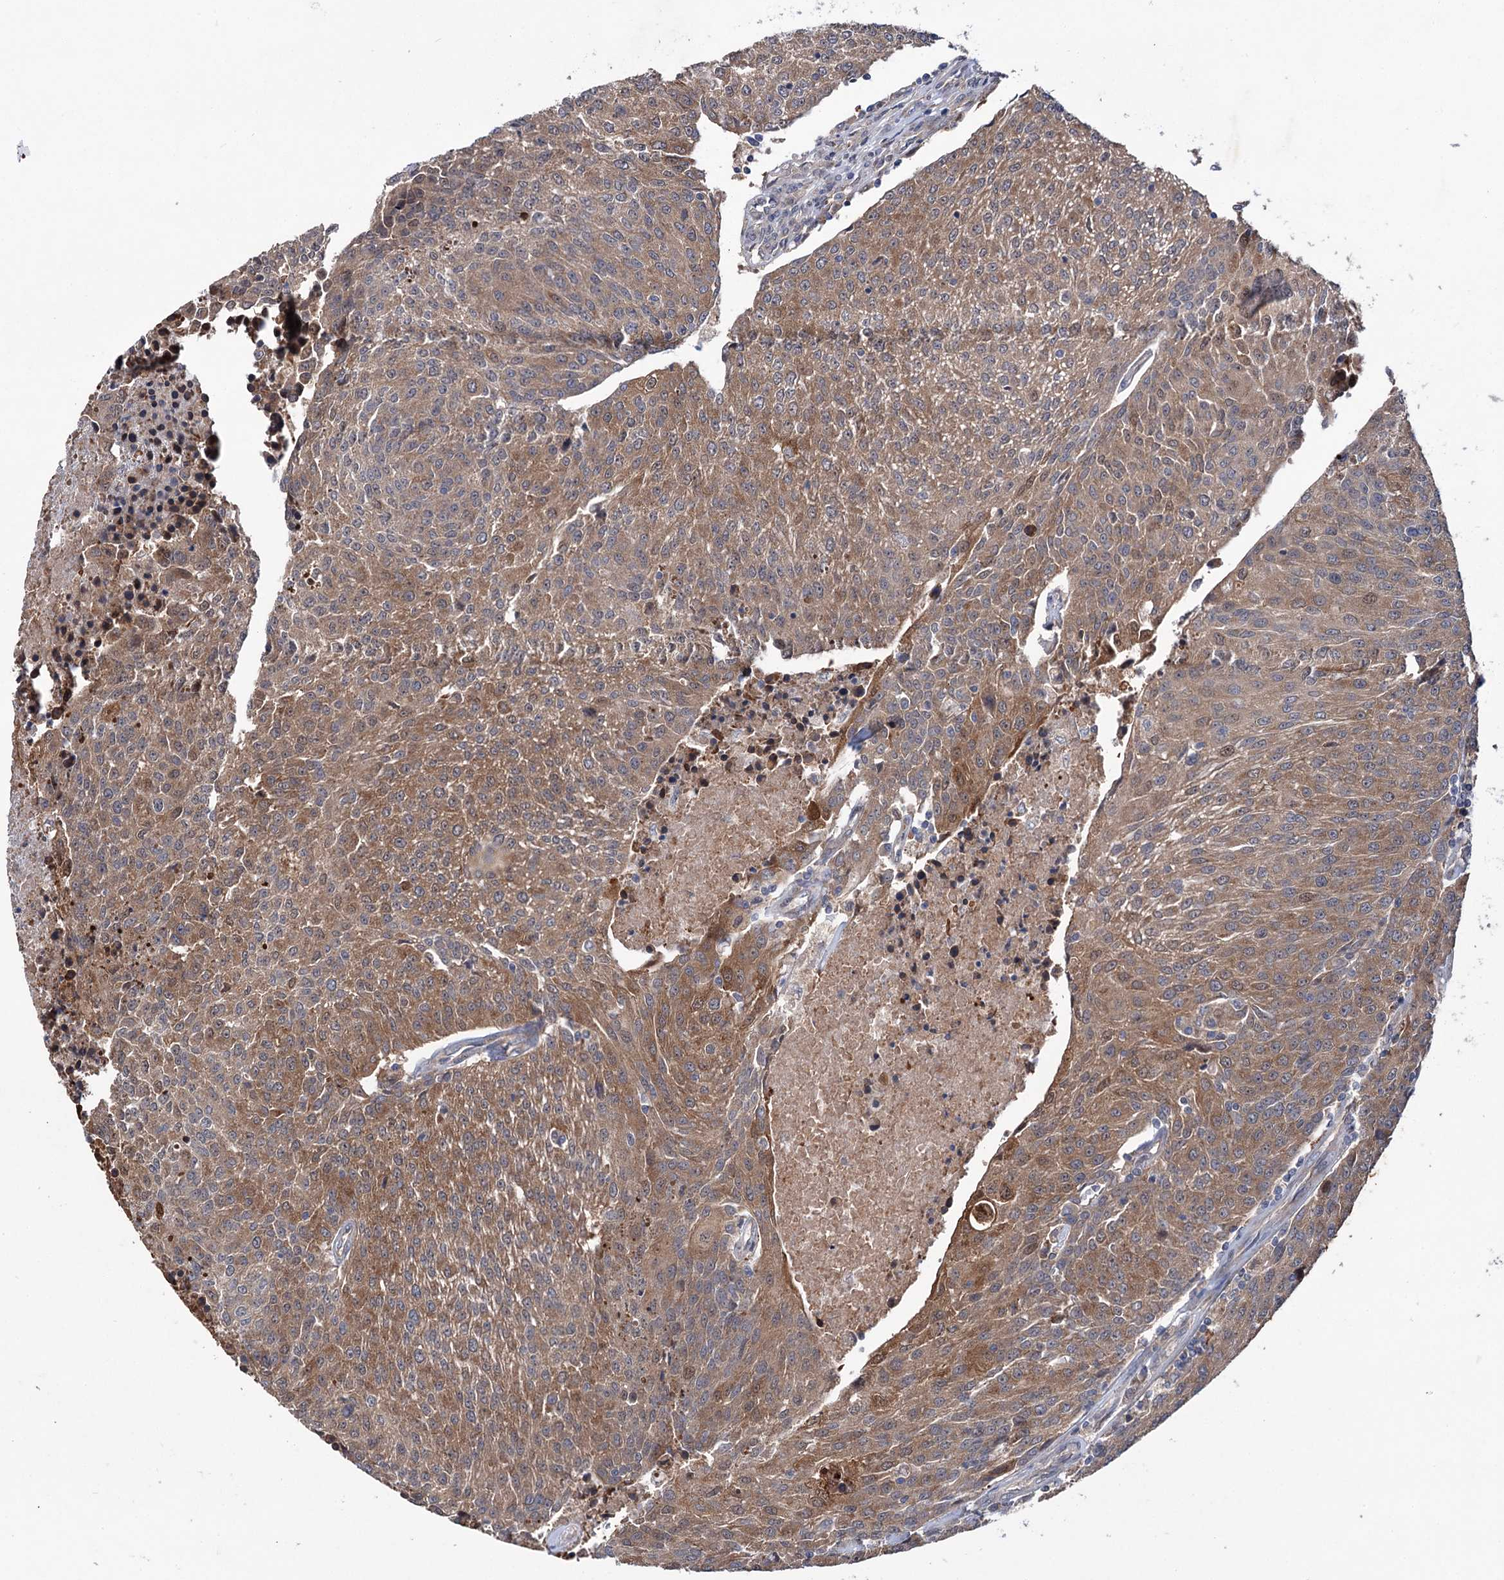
{"staining": {"intensity": "moderate", "quantity": ">75%", "location": "cytoplasmic/membranous"}, "tissue": "urothelial cancer", "cell_type": "Tumor cells", "image_type": "cancer", "snomed": [{"axis": "morphology", "description": "Urothelial carcinoma, High grade"}, {"axis": "topography", "description": "Urinary bladder"}], "caption": "A high-resolution histopathology image shows immunohistochemistry (IHC) staining of urothelial cancer, which displays moderate cytoplasmic/membranous staining in approximately >75% of tumor cells.", "gene": "PTPN3", "patient": {"sex": "female", "age": 85}}